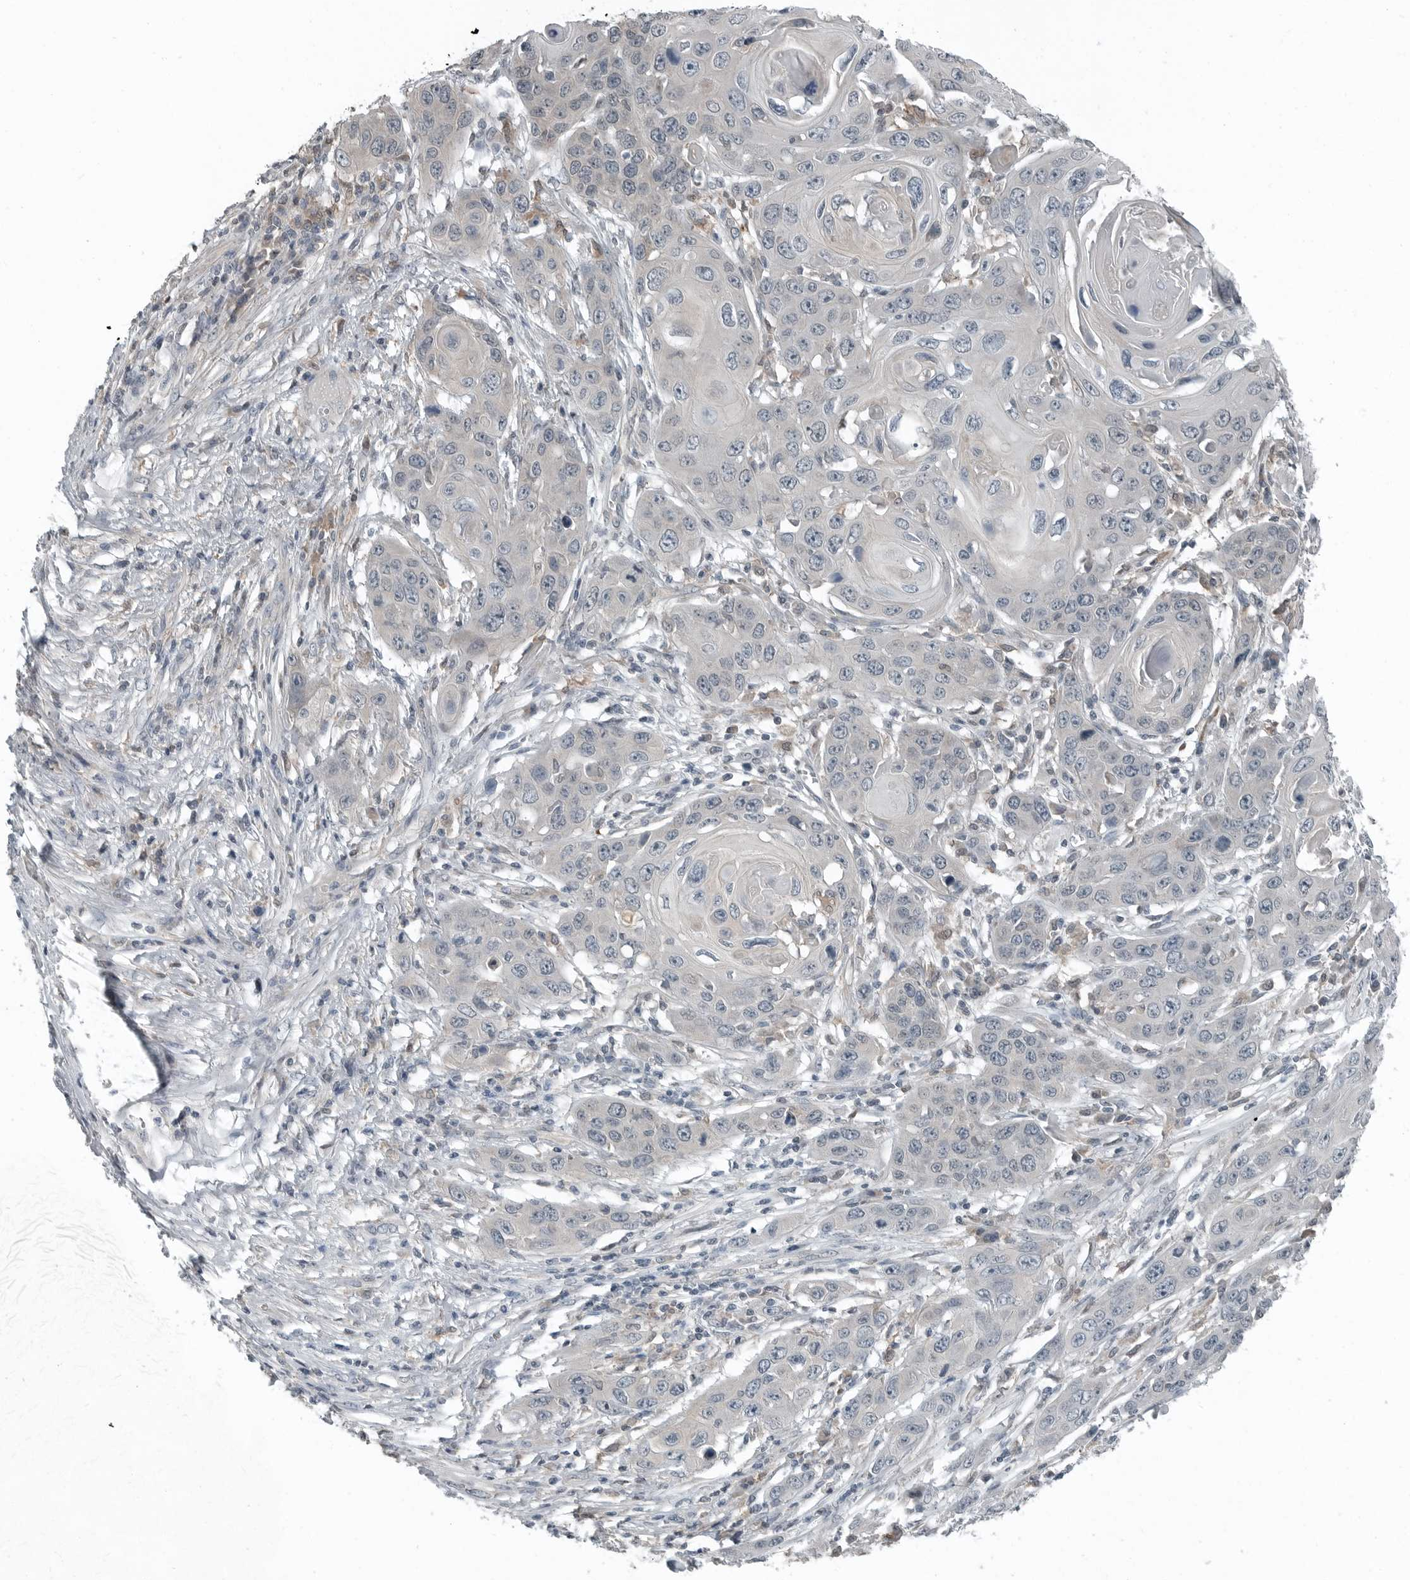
{"staining": {"intensity": "negative", "quantity": "none", "location": "none"}, "tissue": "skin cancer", "cell_type": "Tumor cells", "image_type": "cancer", "snomed": [{"axis": "morphology", "description": "Squamous cell carcinoma, NOS"}, {"axis": "topography", "description": "Skin"}], "caption": "The histopathology image shows no staining of tumor cells in skin cancer (squamous cell carcinoma). (DAB immunohistochemistry (IHC) with hematoxylin counter stain).", "gene": "KYAT1", "patient": {"sex": "male", "age": 55}}